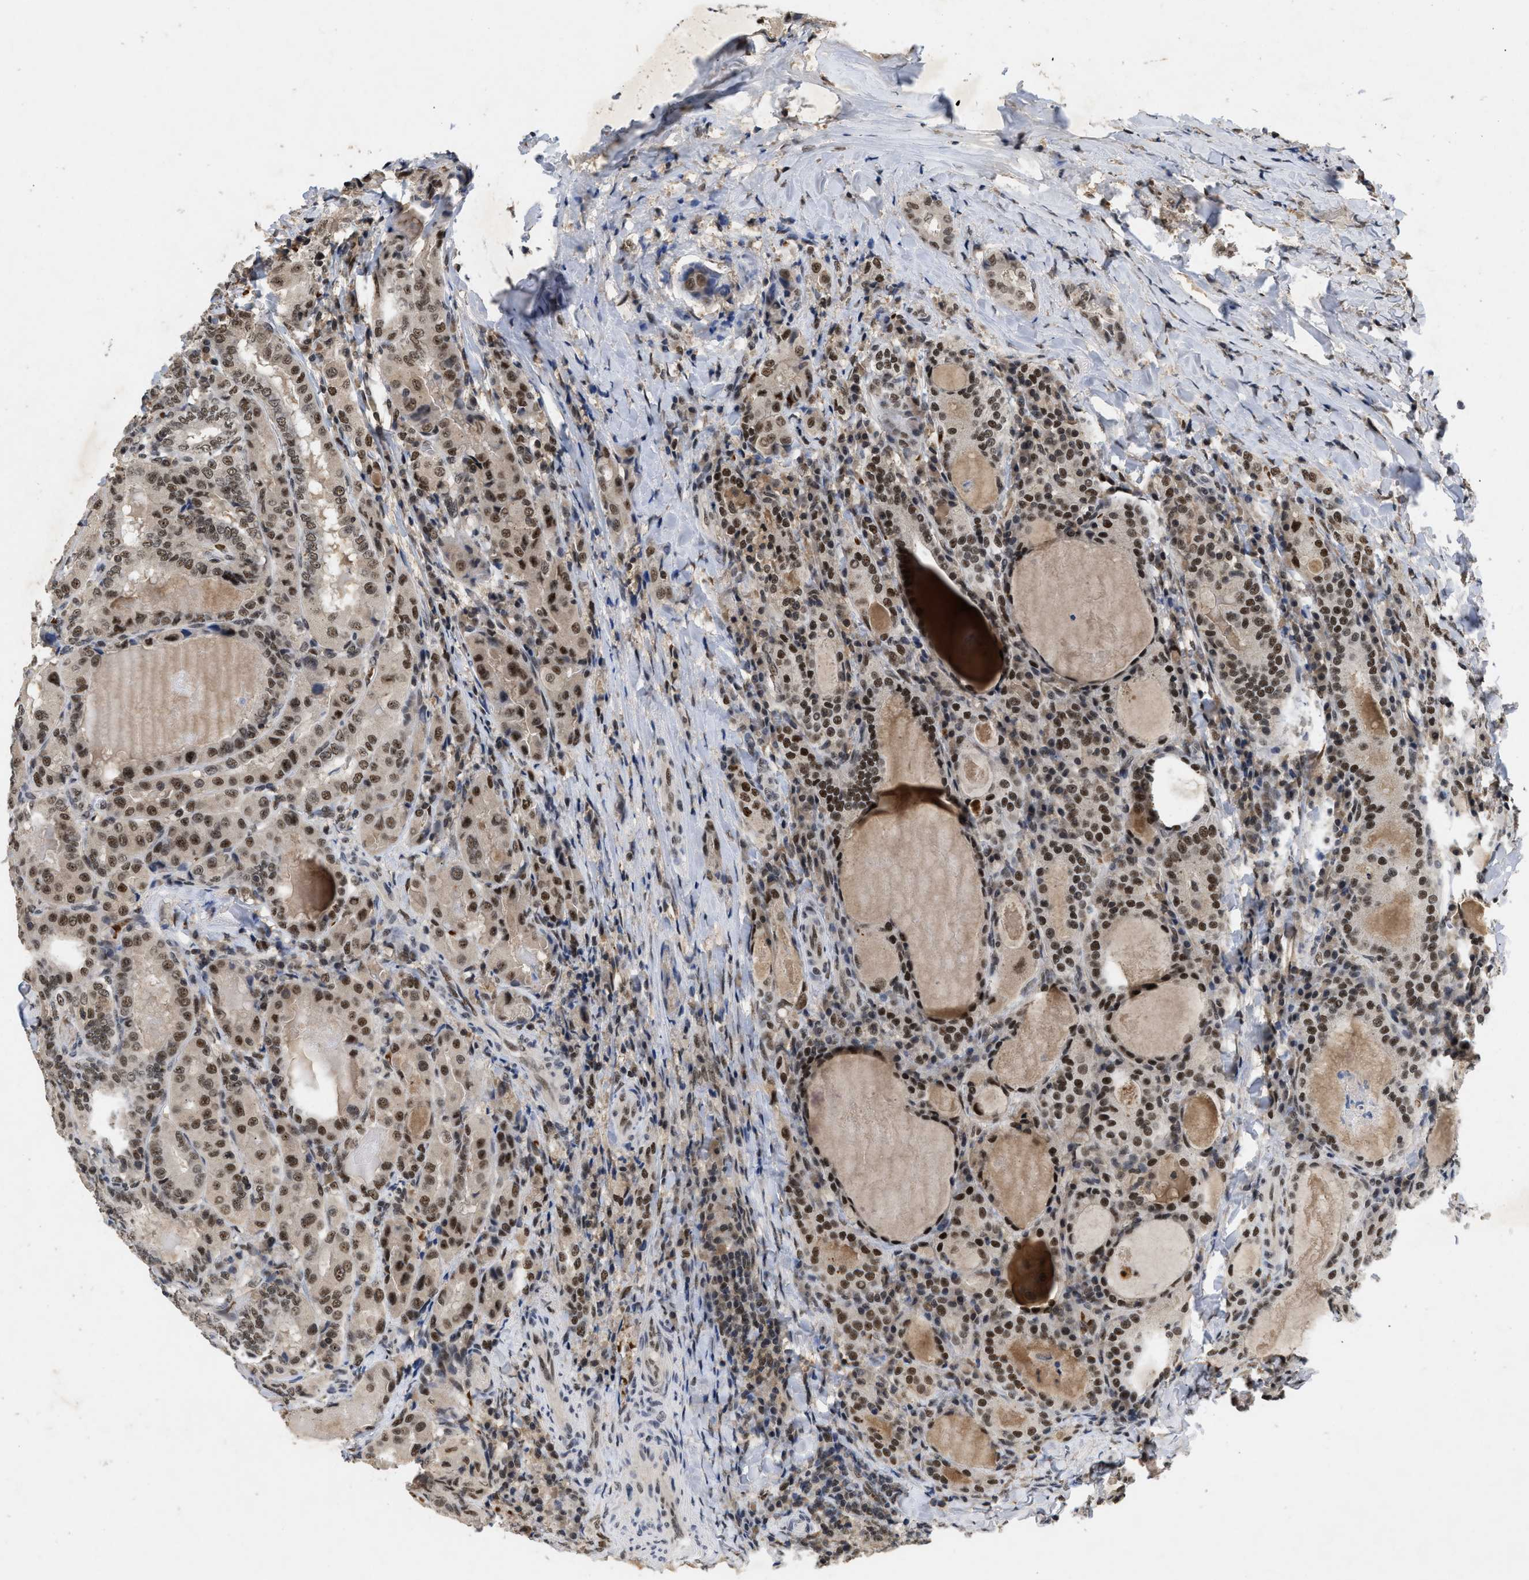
{"staining": {"intensity": "moderate", "quantity": ">75%", "location": "nuclear"}, "tissue": "thyroid cancer", "cell_type": "Tumor cells", "image_type": "cancer", "snomed": [{"axis": "morphology", "description": "Papillary adenocarcinoma, NOS"}, {"axis": "topography", "description": "Thyroid gland"}], "caption": "This is a photomicrograph of IHC staining of papillary adenocarcinoma (thyroid), which shows moderate positivity in the nuclear of tumor cells.", "gene": "ZNF346", "patient": {"sex": "female", "age": 42}}